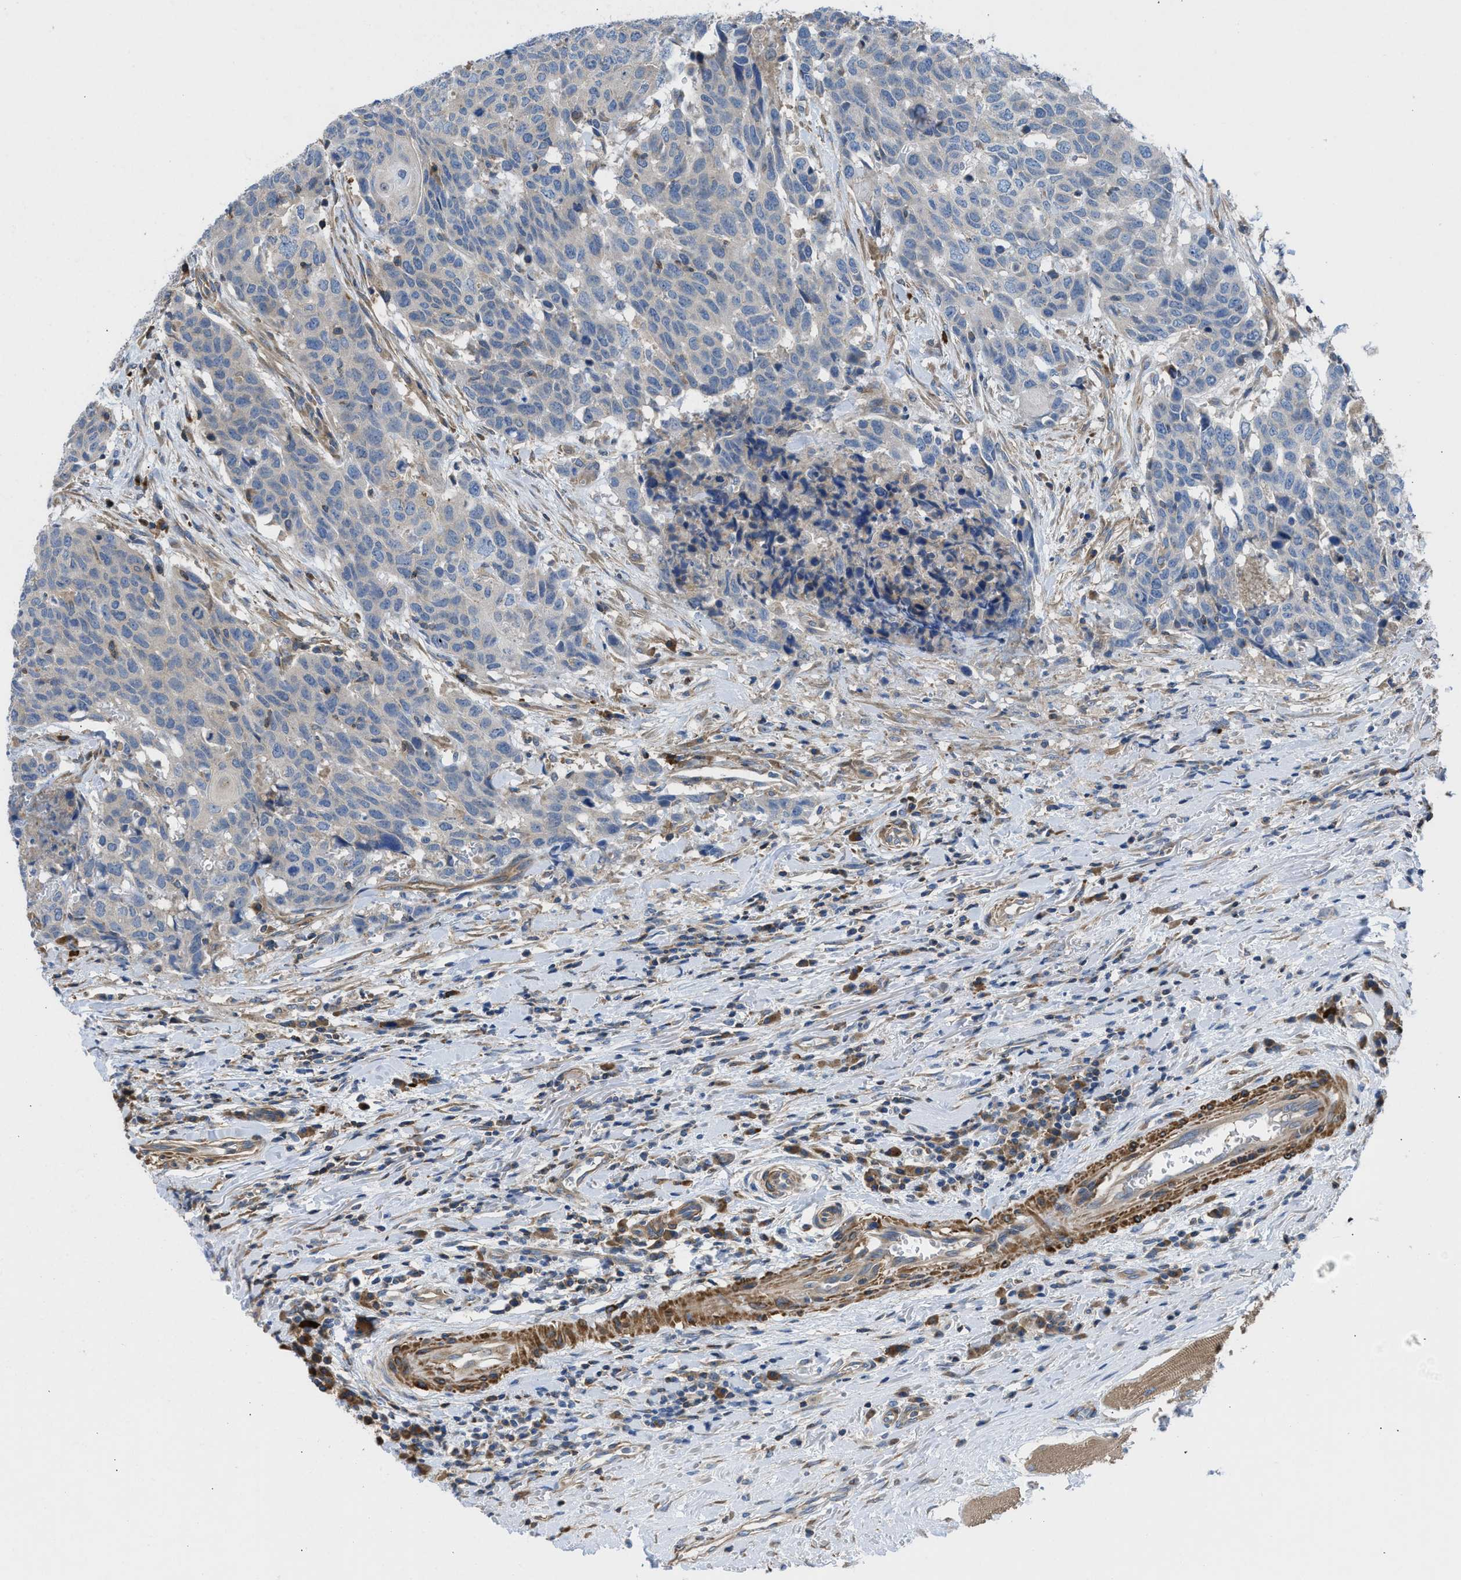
{"staining": {"intensity": "negative", "quantity": "none", "location": "none"}, "tissue": "head and neck cancer", "cell_type": "Tumor cells", "image_type": "cancer", "snomed": [{"axis": "morphology", "description": "Squamous cell carcinoma, NOS"}, {"axis": "topography", "description": "Head-Neck"}], "caption": "A micrograph of head and neck cancer (squamous cell carcinoma) stained for a protein shows no brown staining in tumor cells.", "gene": "CHKB", "patient": {"sex": "male", "age": 66}}